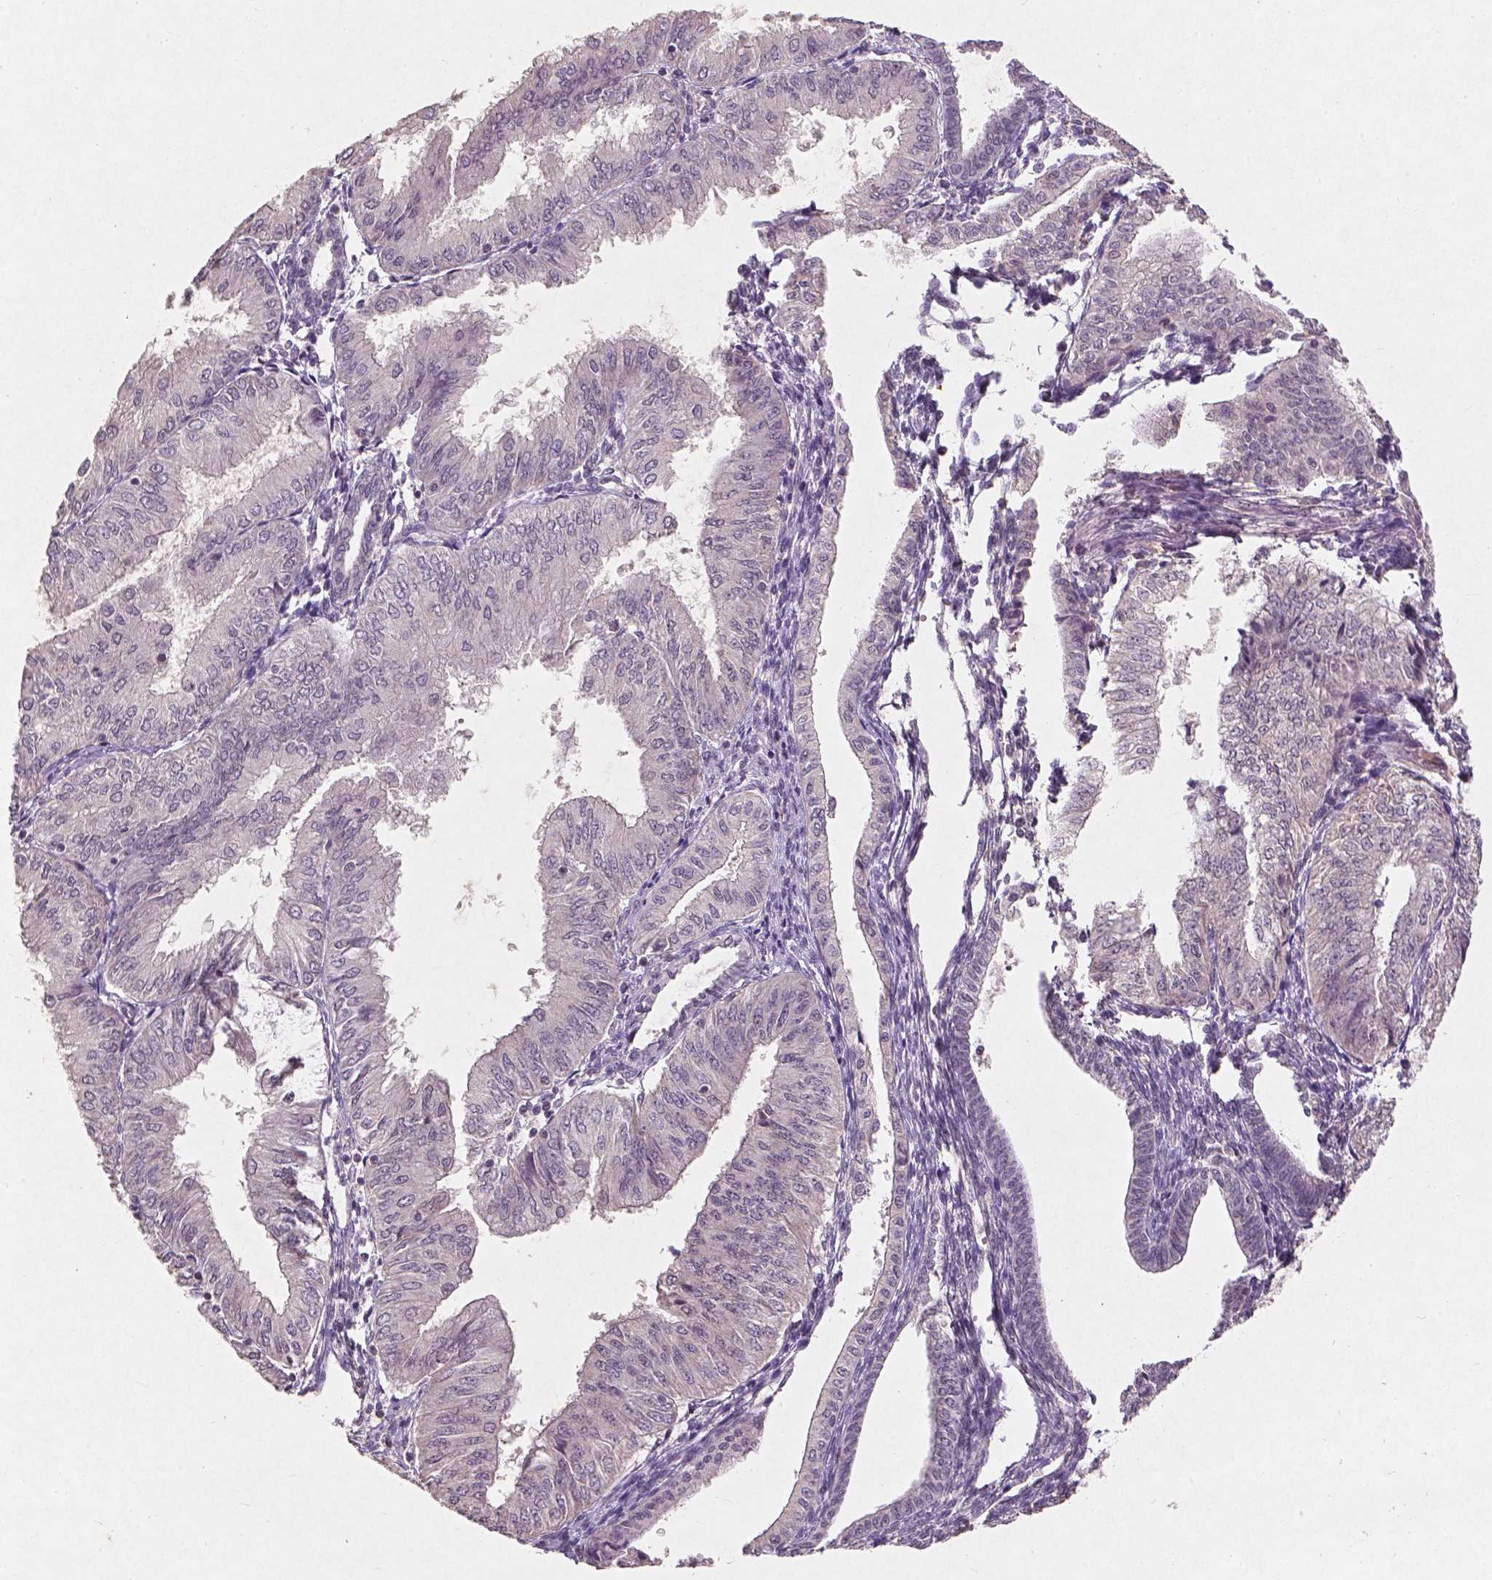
{"staining": {"intensity": "negative", "quantity": "none", "location": "none"}, "tissue": "endometrial cancer", "cell_type": "Tumor cells", "image_type": "cancer", "snomed": [{"axis": "morphology", "description": "Adenocarcinoma, NOS"}, {"axis": "topography", "description": "Endometrium"}], "caption": "Tumor cells show no significant staining in adenocarcinoma (endometrial).", "gene": "SMAD2", "patient": {"sex": "female", "age": 53}}